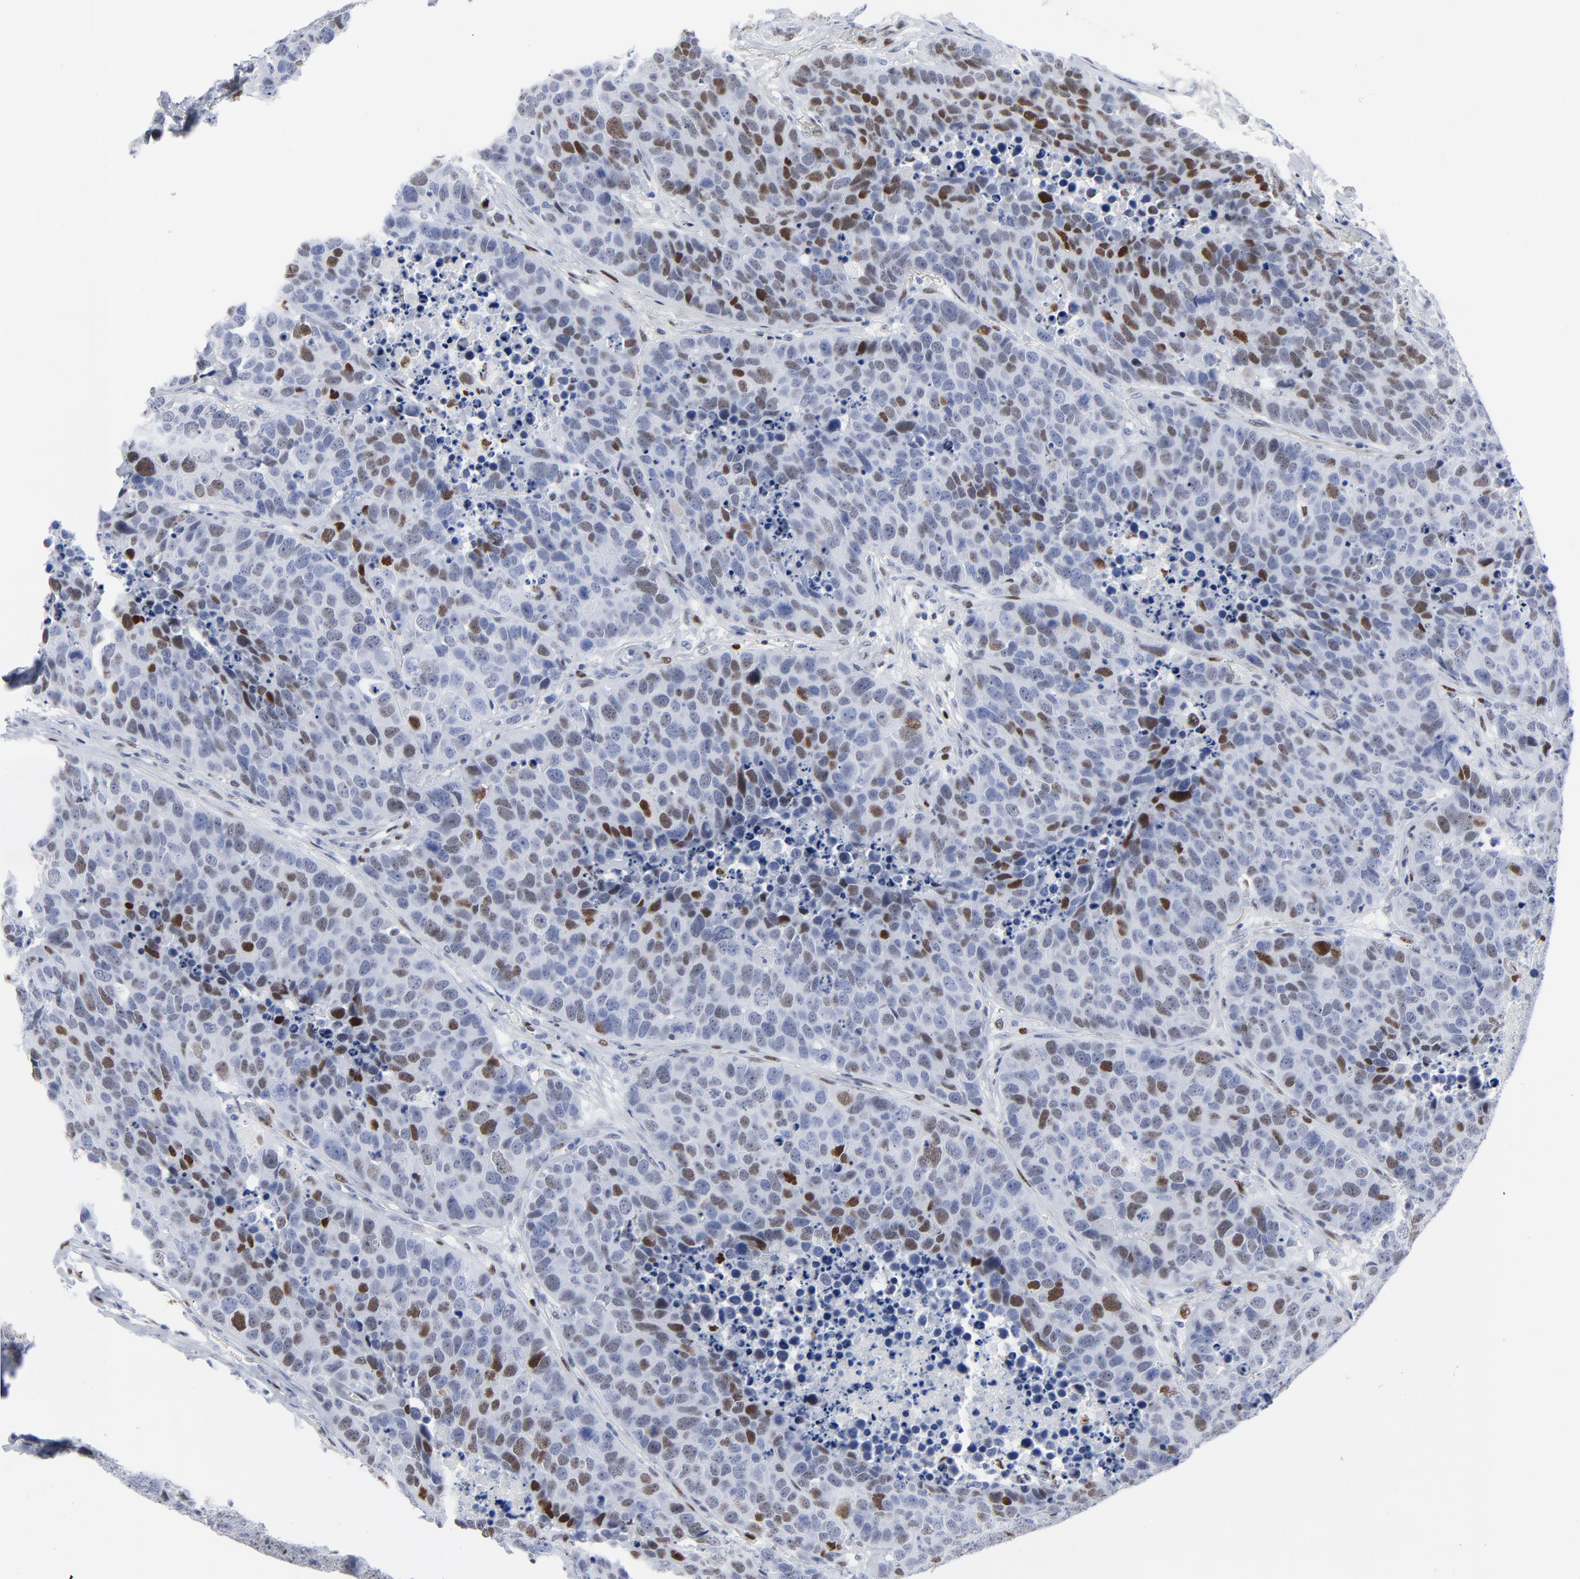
{"staining": {"intensity": "moderate", "quantity": "25%-75%", "location": "nuclear"}, "tissue": "carcinoid", "cell_type": "Tumor cells", "image_type": "cancer", "snomed": [{"axis": "morphology", "description": "Carcinoid, malignant, NOS"}, {"axis": "topography", "description": "Lung"}], "caption": "The image reveals staining of carcinoid, revealing moderate nuclear protein staining (brown color) within tumor cells.", "gene": "JUN", "patient": {"sex": "male", "age": 60}}